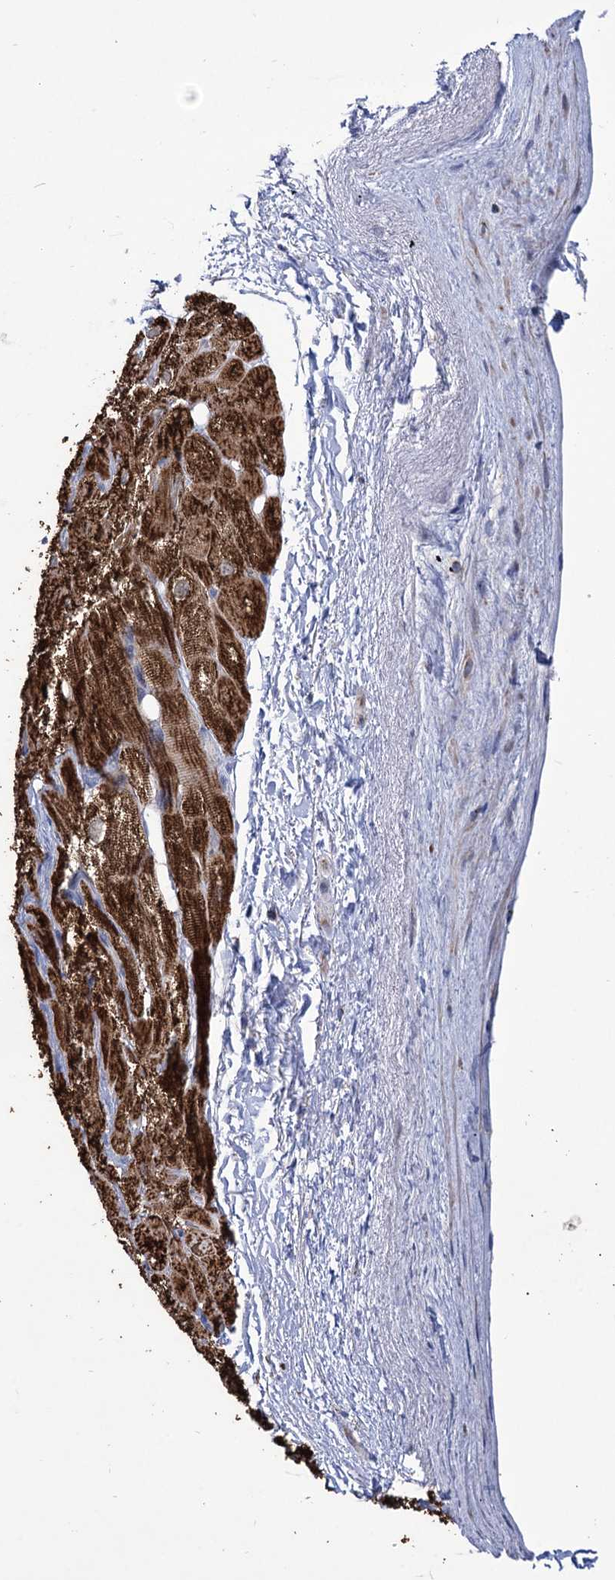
{"staining": {"intensity": "strong", "quantity": ">75%", "location": "cytoplasmic/membranous"}, "tissue": "heart muscle", "cell_type": "Cardiomyocytes", "image_type": "normal", "snomed": [{"axis": "morphology", "description": "Normal tissue, NOS"}, {"axis": "topography", "description": "Heart"}], "caption": "Benign heart muscle reveals strong cytoplasmic/membranous expression in approximately >75% of cardiomyocytes, visualized by immunohistochemistry.", "gene": "ABHD10", "patient": {"sex": "male", "age": 50}}